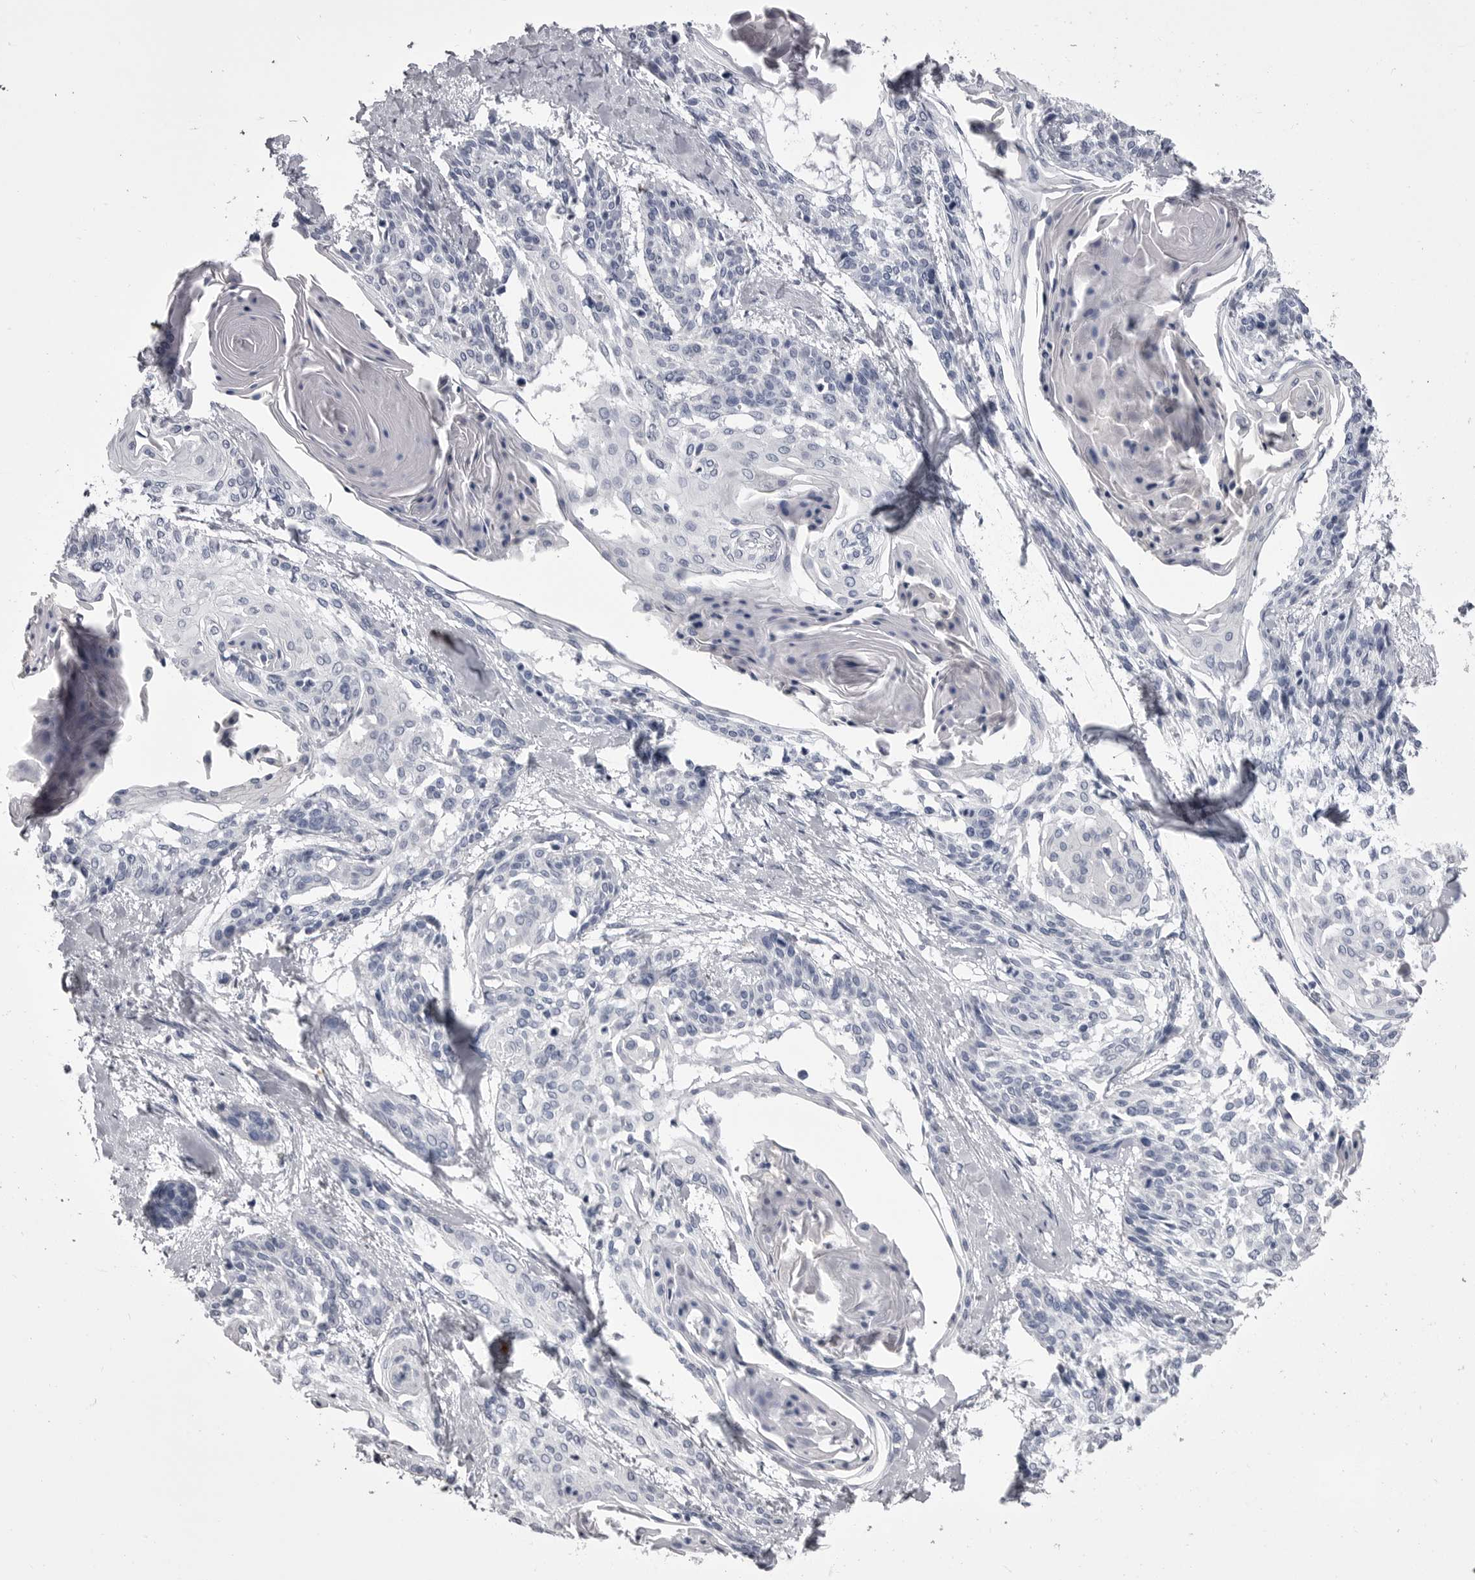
{"staining": {"intensity": "negative", "quantity": "none", "location": "none"}, "tissue": "cervical cancer", "cell_type": "Tumor cells", "image_type": "cancer", "snomed": [{"axis": "morphology", "description": "Squamous cell carcinoma, NOS"}, {"axis": "topography", "description": "Cervix"}], "caption": "A high-resolution histopathology image shows immunohistochemistry (IHC) staining of cervical cancer, which exhibits no significant staining in tumor cells. Brightfield microscopy of immunohistochemistry stained with DAB (brown) and hematoxylin (blue), captured at high magnification.", "gene": "ANK2", "patient": {"sex": "female", "age": 57}}